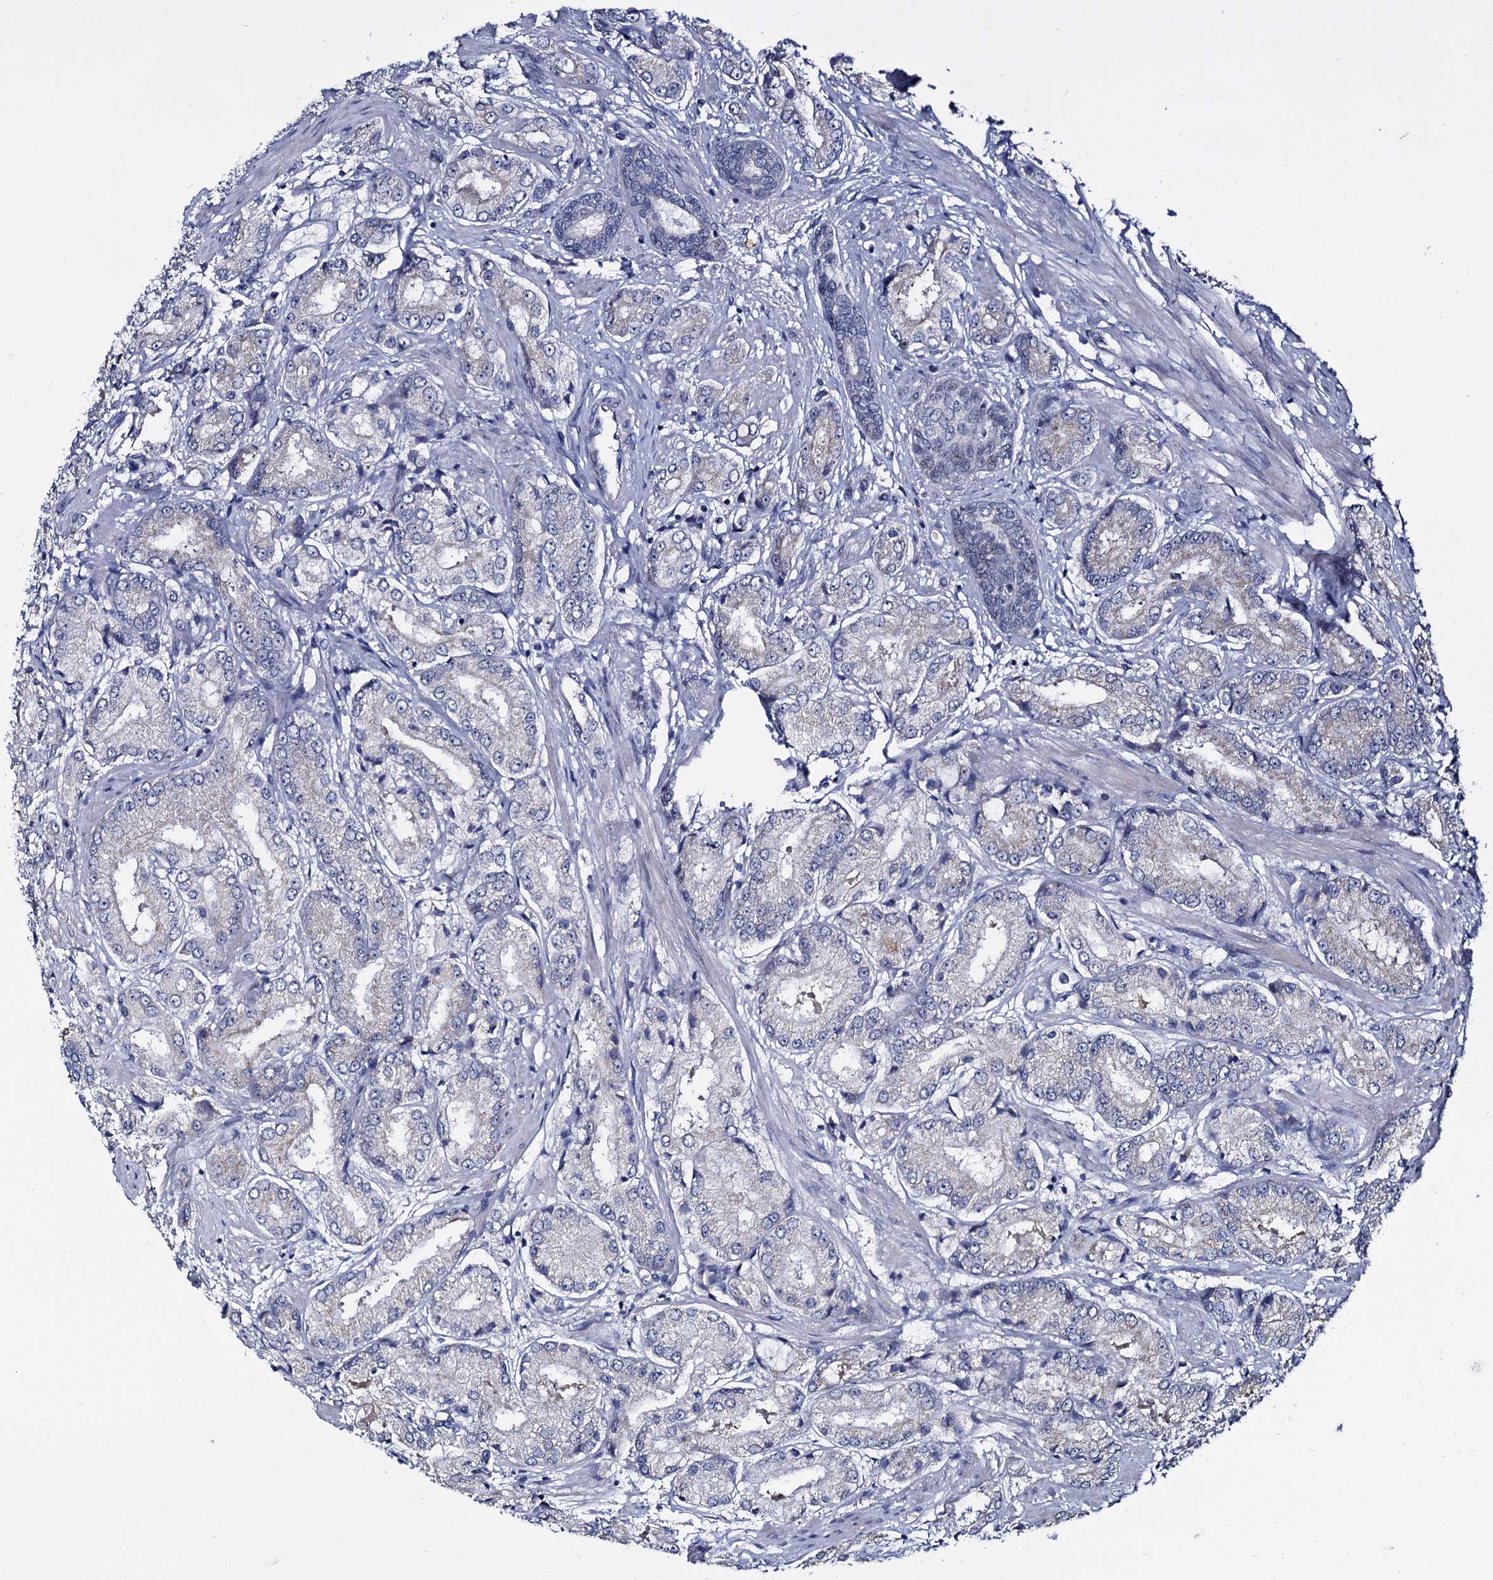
{"staining": {"intensity": "negative", "quantity": "none", "location": "none"}, "tissue": "prostate cancer", "cell_type": "Tumor cells", "image_type": "cancer", "snomed": [{"axis": "morphology", "description": "Adenocarcinoma, High grade"}, {"axis": "topography", "description": "Prostate"}], "caption": "High-grade adenocarcinoma (prostate) was stained to show a protein in brown. There is no significant staining in tumor cells.", "gene": "PANX2", "patient": {"sex": "male", "age": 59}}